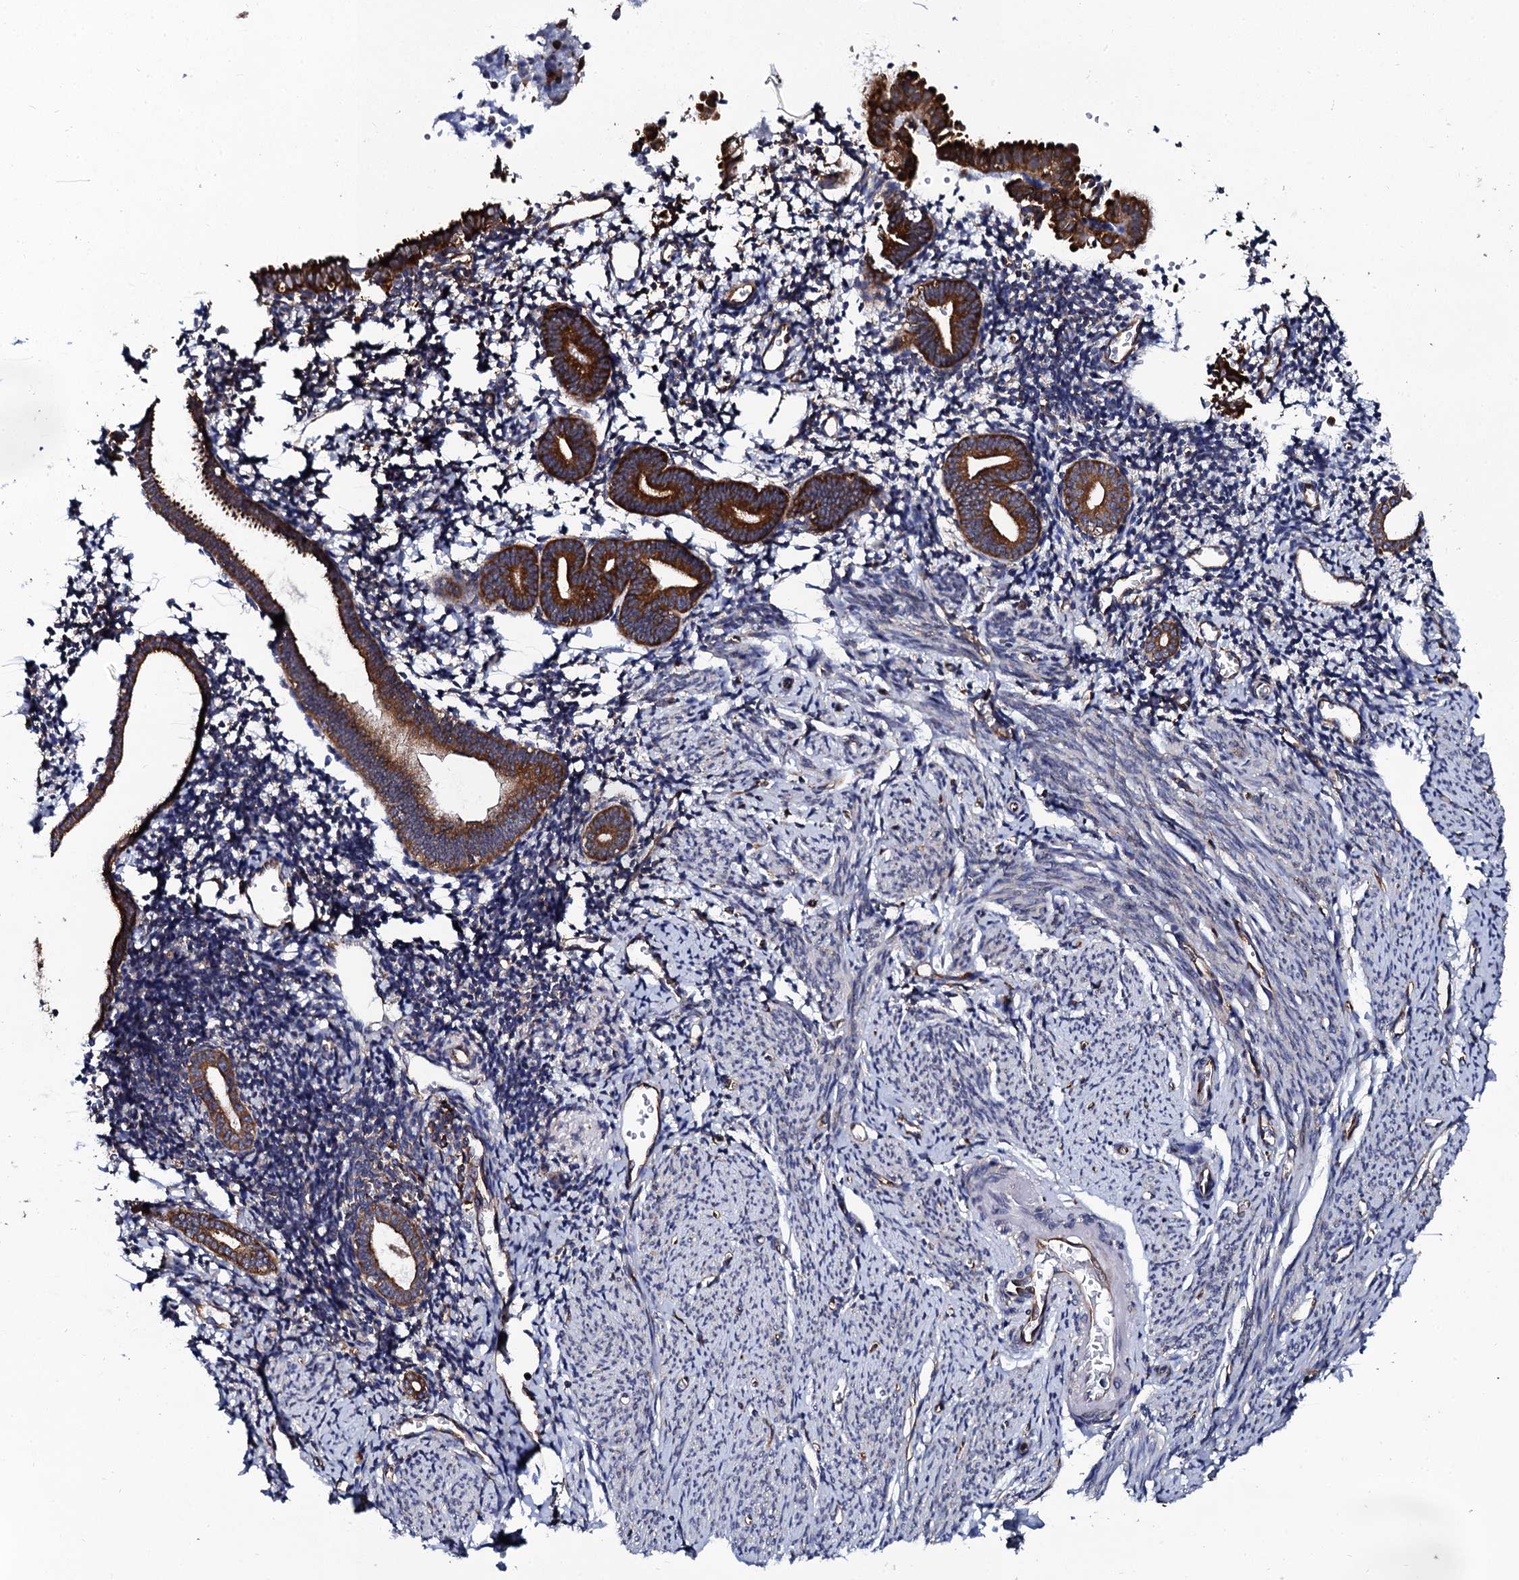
{"staining": {"intensity": "moderate", "quantity": "25%-75%", "location": "cytoplasmic/membranous"}, "tissue": "endometrium", "cell_type": "Cells in endometrial stroma", "image_type": "normal", "snomed": [{"axis": "morphology", "description": "Normal tissue, NOS"}, {"axis": "topography", "description": "Endometrium"}], "caption": "A micrograph of human endometrium stained for a protein reveals moderate cytoplasmic/membranous brown staining in cells in endometrial stroma. (IHC, brightfield microscopy, high magnification).", "gene": "SPTY2D1", "patient": {"sex": "female", "age": 56}}